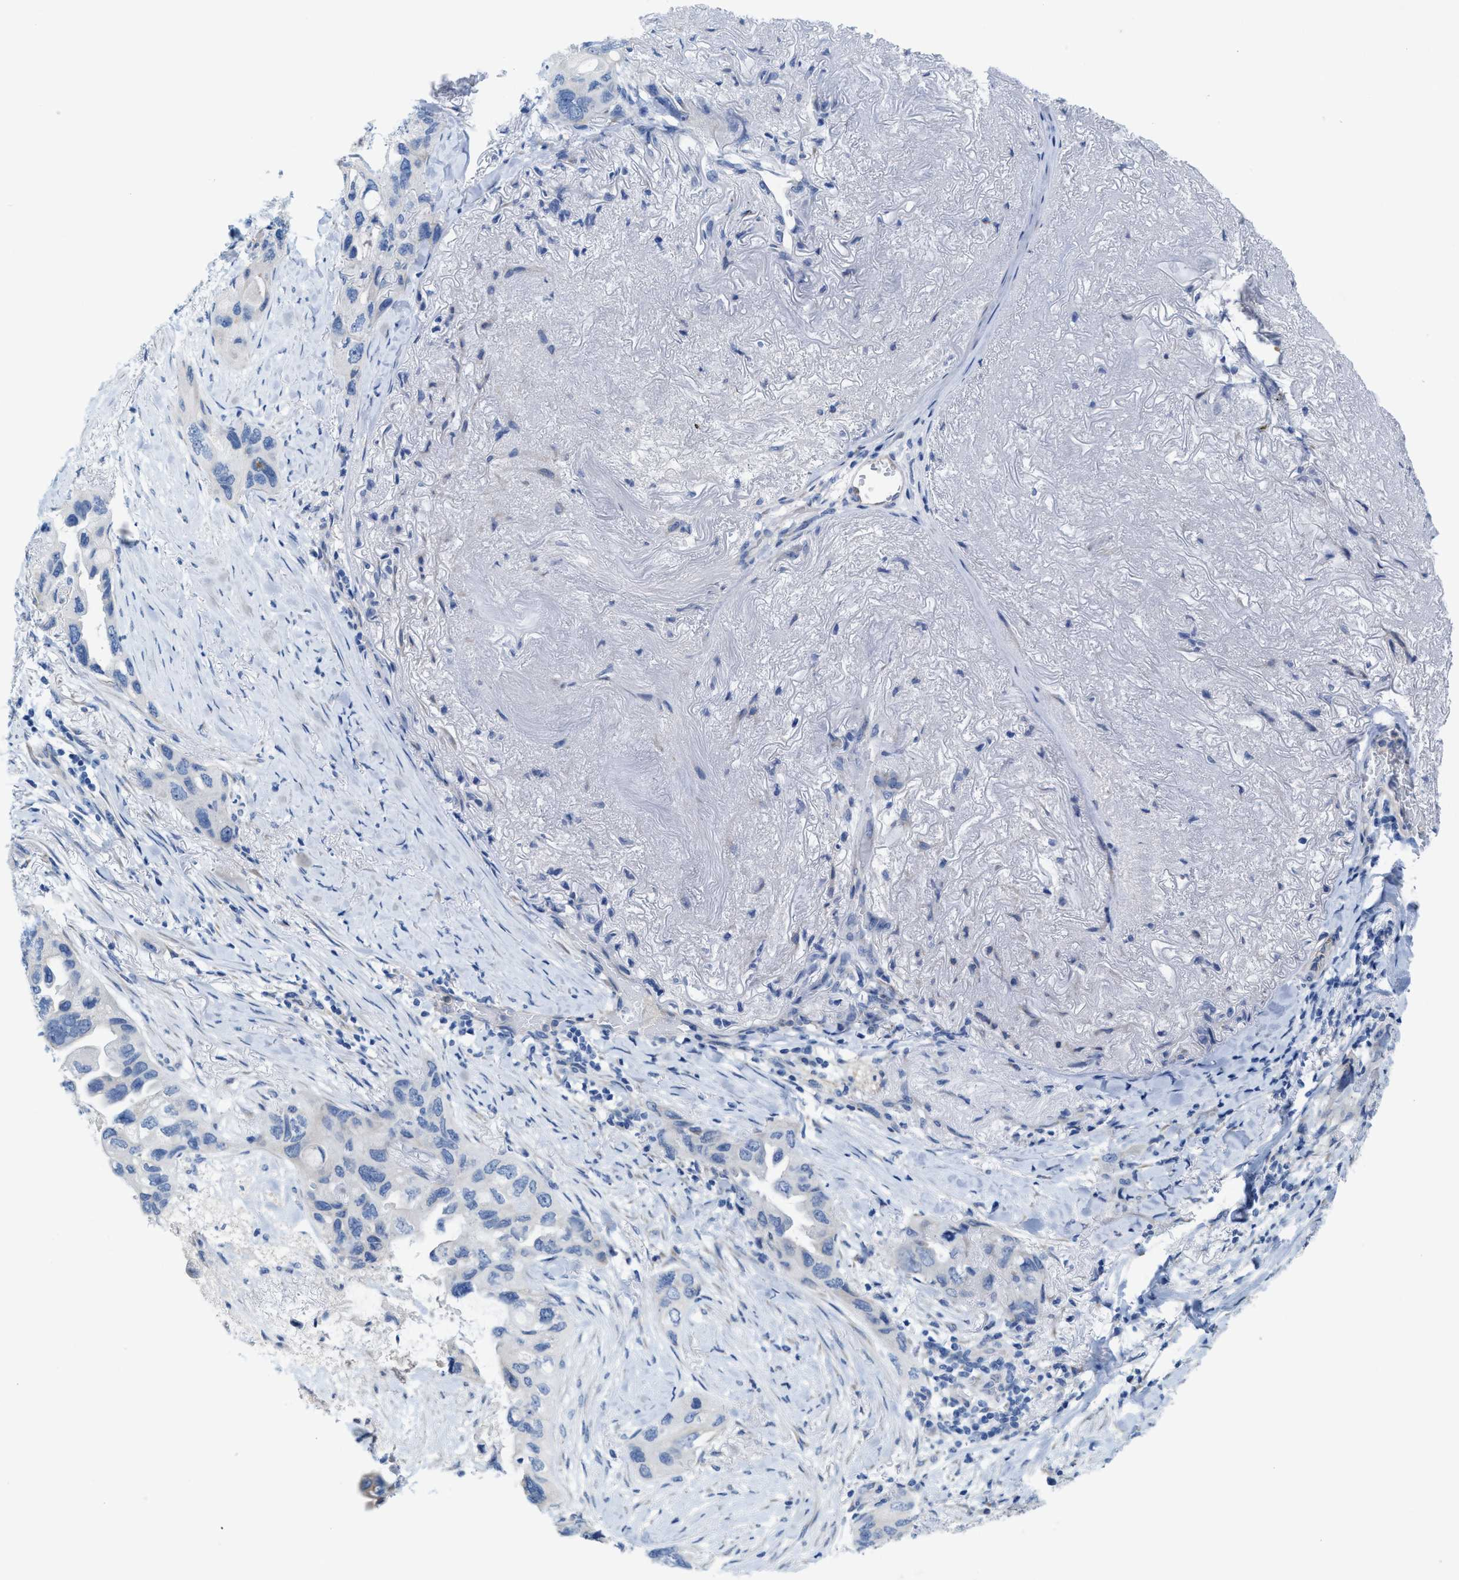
{"staining": {"intensity": "negative", "quantity": "none", "location": "none"}, "tissue": "lung cancer", "cell_type": "Tumor cells", "image_type": "cancer", "snomed": [{"axis": "morphology", "description": "Squamous cell carcinoma, NOS"}, {"axis": "topography", "description": "Lung"}], "caption": "Tumor cells are negative for brown protein staining in lung cancer.", "gene": "CPA2", "patient": {"sex": "female", "age": 73}}